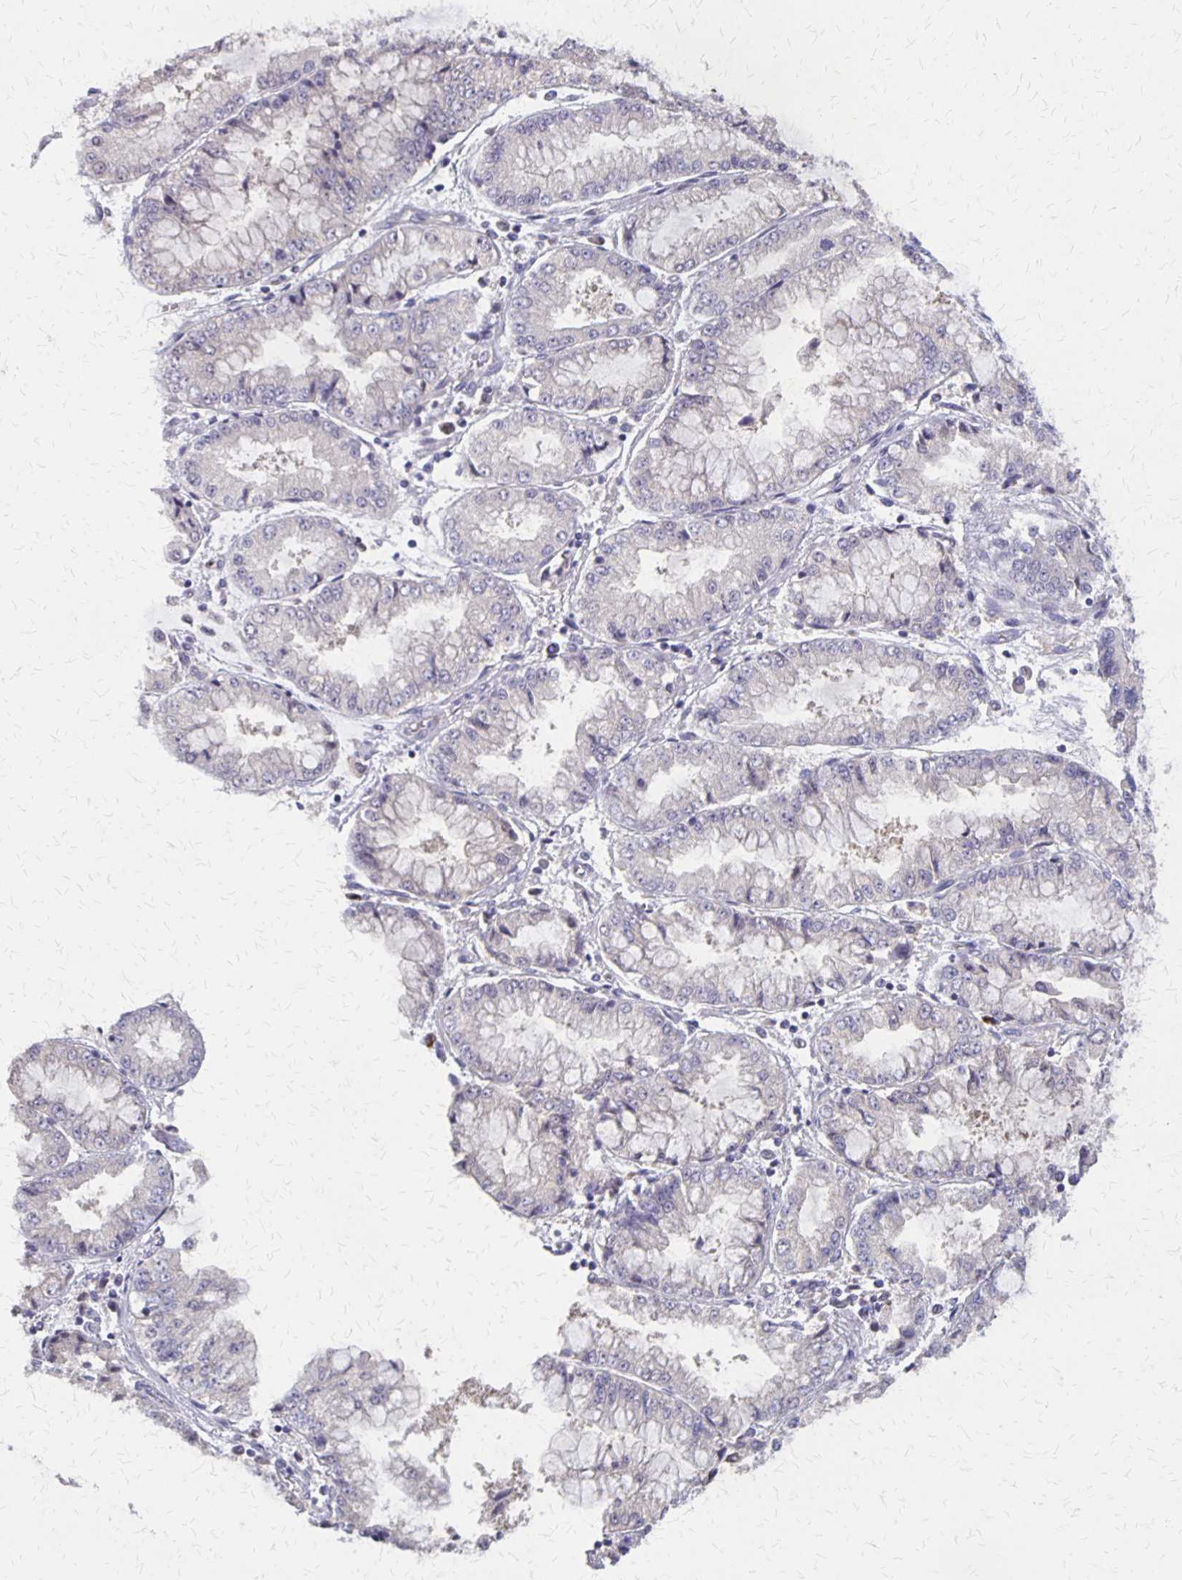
{"staining": {"intensity": "negative", "quantity": "none", "location": "none"}, "tissue": "stomach cancer", "cell_type": "Tumor cells", "image_type": "cancer", "snomed": [{"axis": "morphology", "description": "Adenocarcinoma, NOS"}, {"axis": "topography", "description": "Stomach, upper"}], "caption": "An image of human adenocarcinoma (stomach) is negative for staining in tumor cells.", "gene": "NOG", "patient": {"sex": "female", "age": 74}}